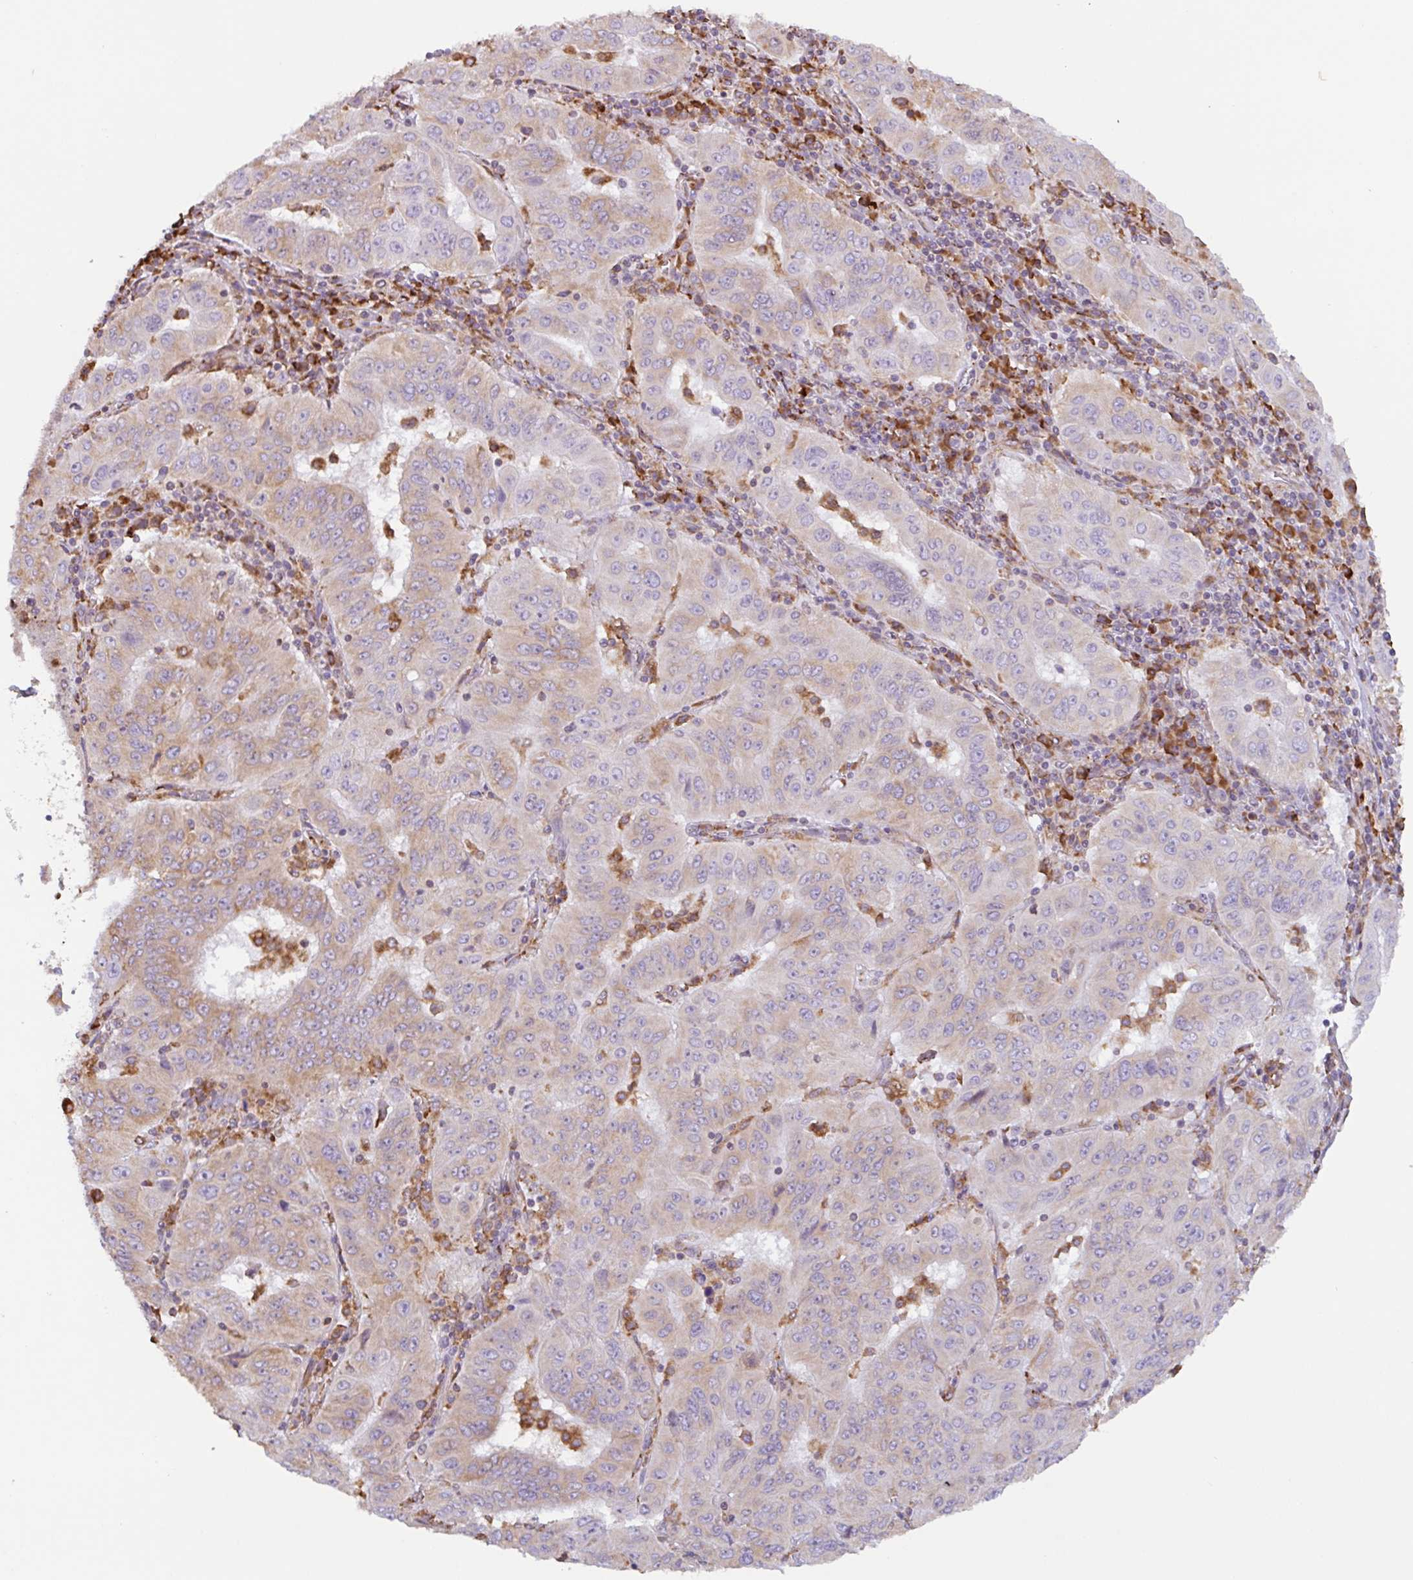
{"staining": {"intensity": "weak", "quantity": ">75%", "location": "cytoplasmic/membranous"}, "tissue": "pancreatic cancer", "cell_type": "Tumor cells", "image_type": "cancer", "snomed": [{"axis": "morphology", "description": "Adenocarcinoma, NOS"}, {"axis": "topography", "description": "Pancreas"}], "caption": "Pancreatic cancer (adenocarcinoma) stained for a protein displays weak cytoplasmic/membranous positivity in tumor cells. (IHC, brightfield microscopy, high magnification).", "gene": "DOK4", "patient": {"sex": "male", "age": 63}}